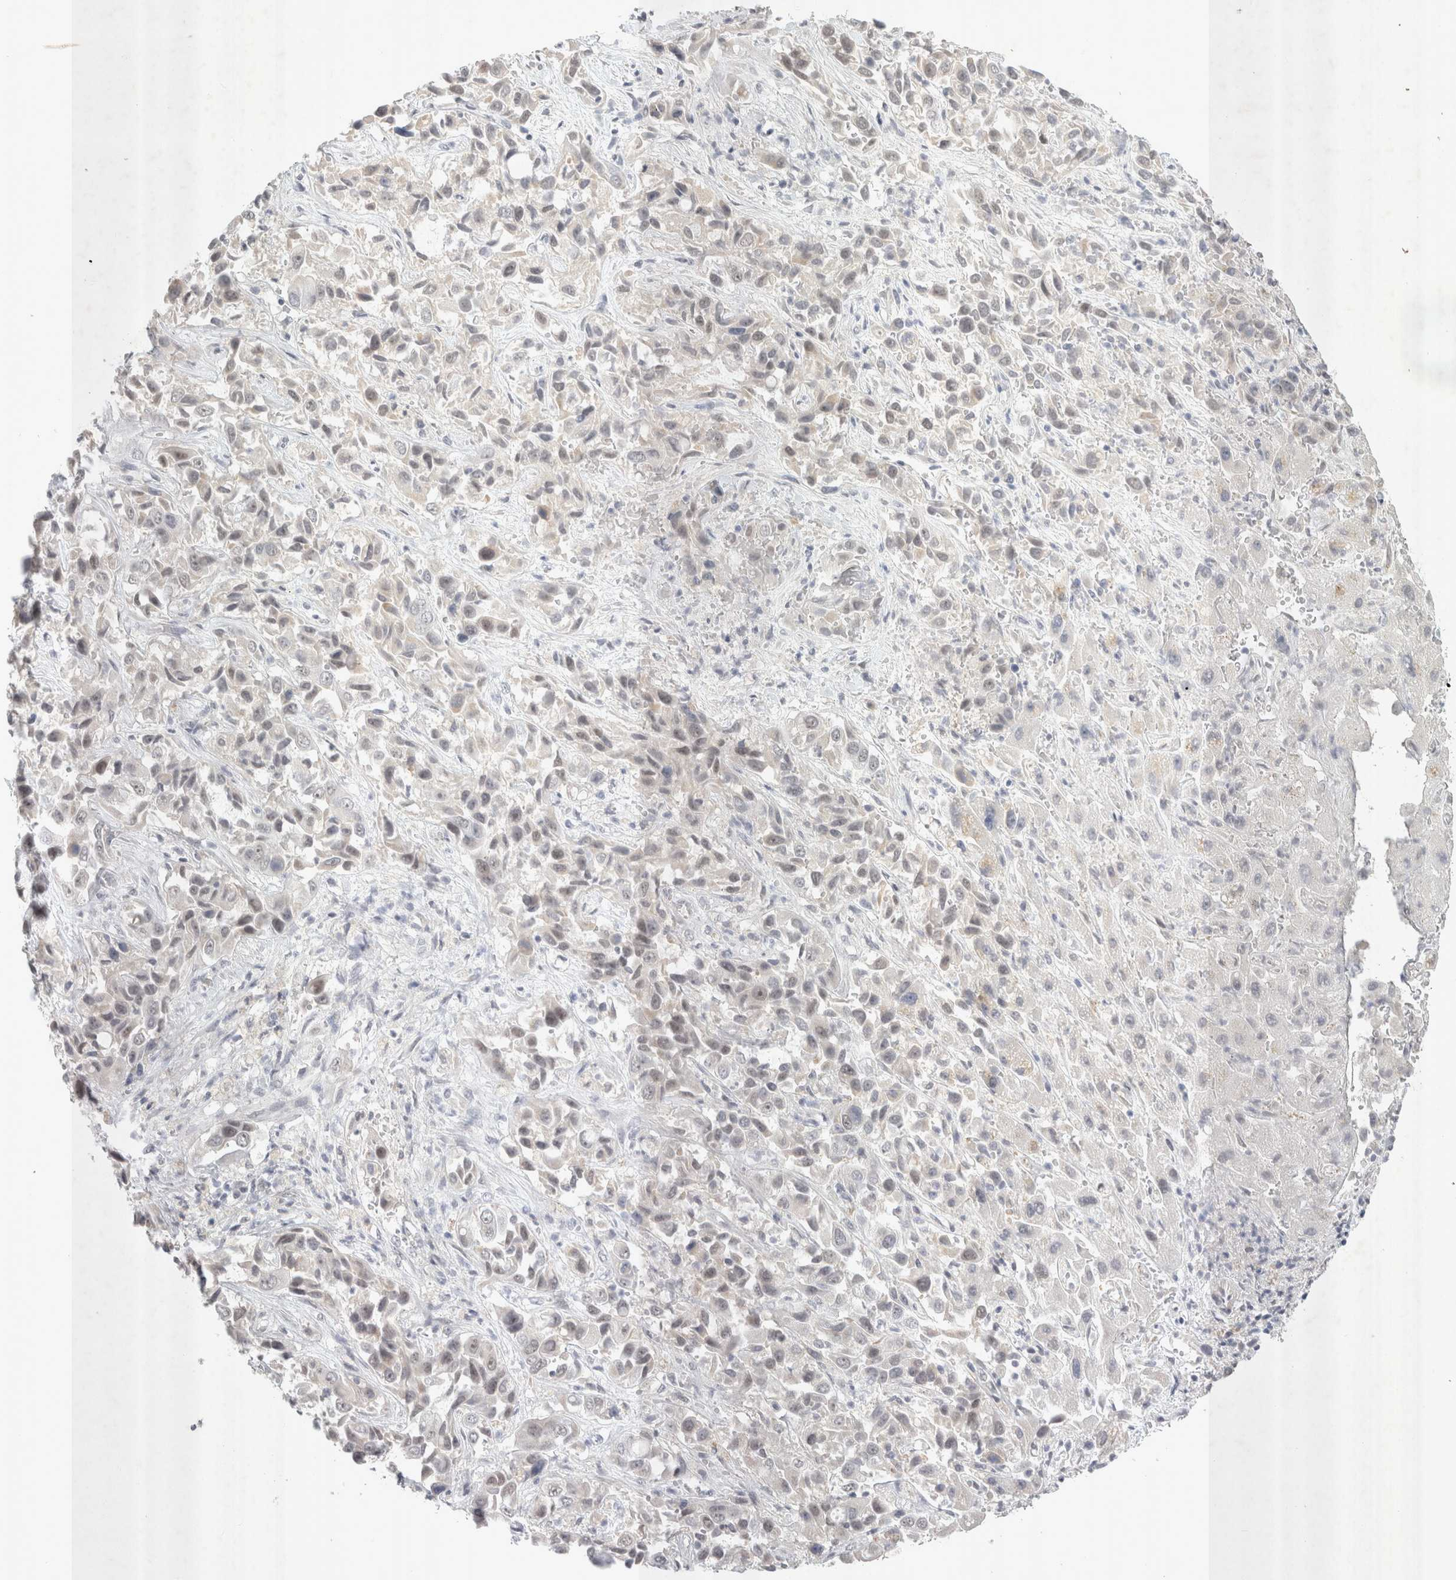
{"staining": {"intensity": "moderate", "quantity": "<25%", "location": "nuclear"}, "tissue": "liver cancer", "cell_type": "Tumor cells", "image_type": "cancer", "snomed": [{"axis": "morphology", "description": "Cholangiocarcinoma"}, {"axis": "topography", "description": "Liver"}], "caption": "A low amount of moderate nuclear staining is appreciated in approximately <25% of tumor cells in liver cancer tissue. Using DAB (3,3'-diaminobenzidine) (brown) and hematoxylin (blue) stains, captured at high magnification using brightfield microscopy.", "gene": "RECQL4", "patient": {"sex": "female", "age": 52}}